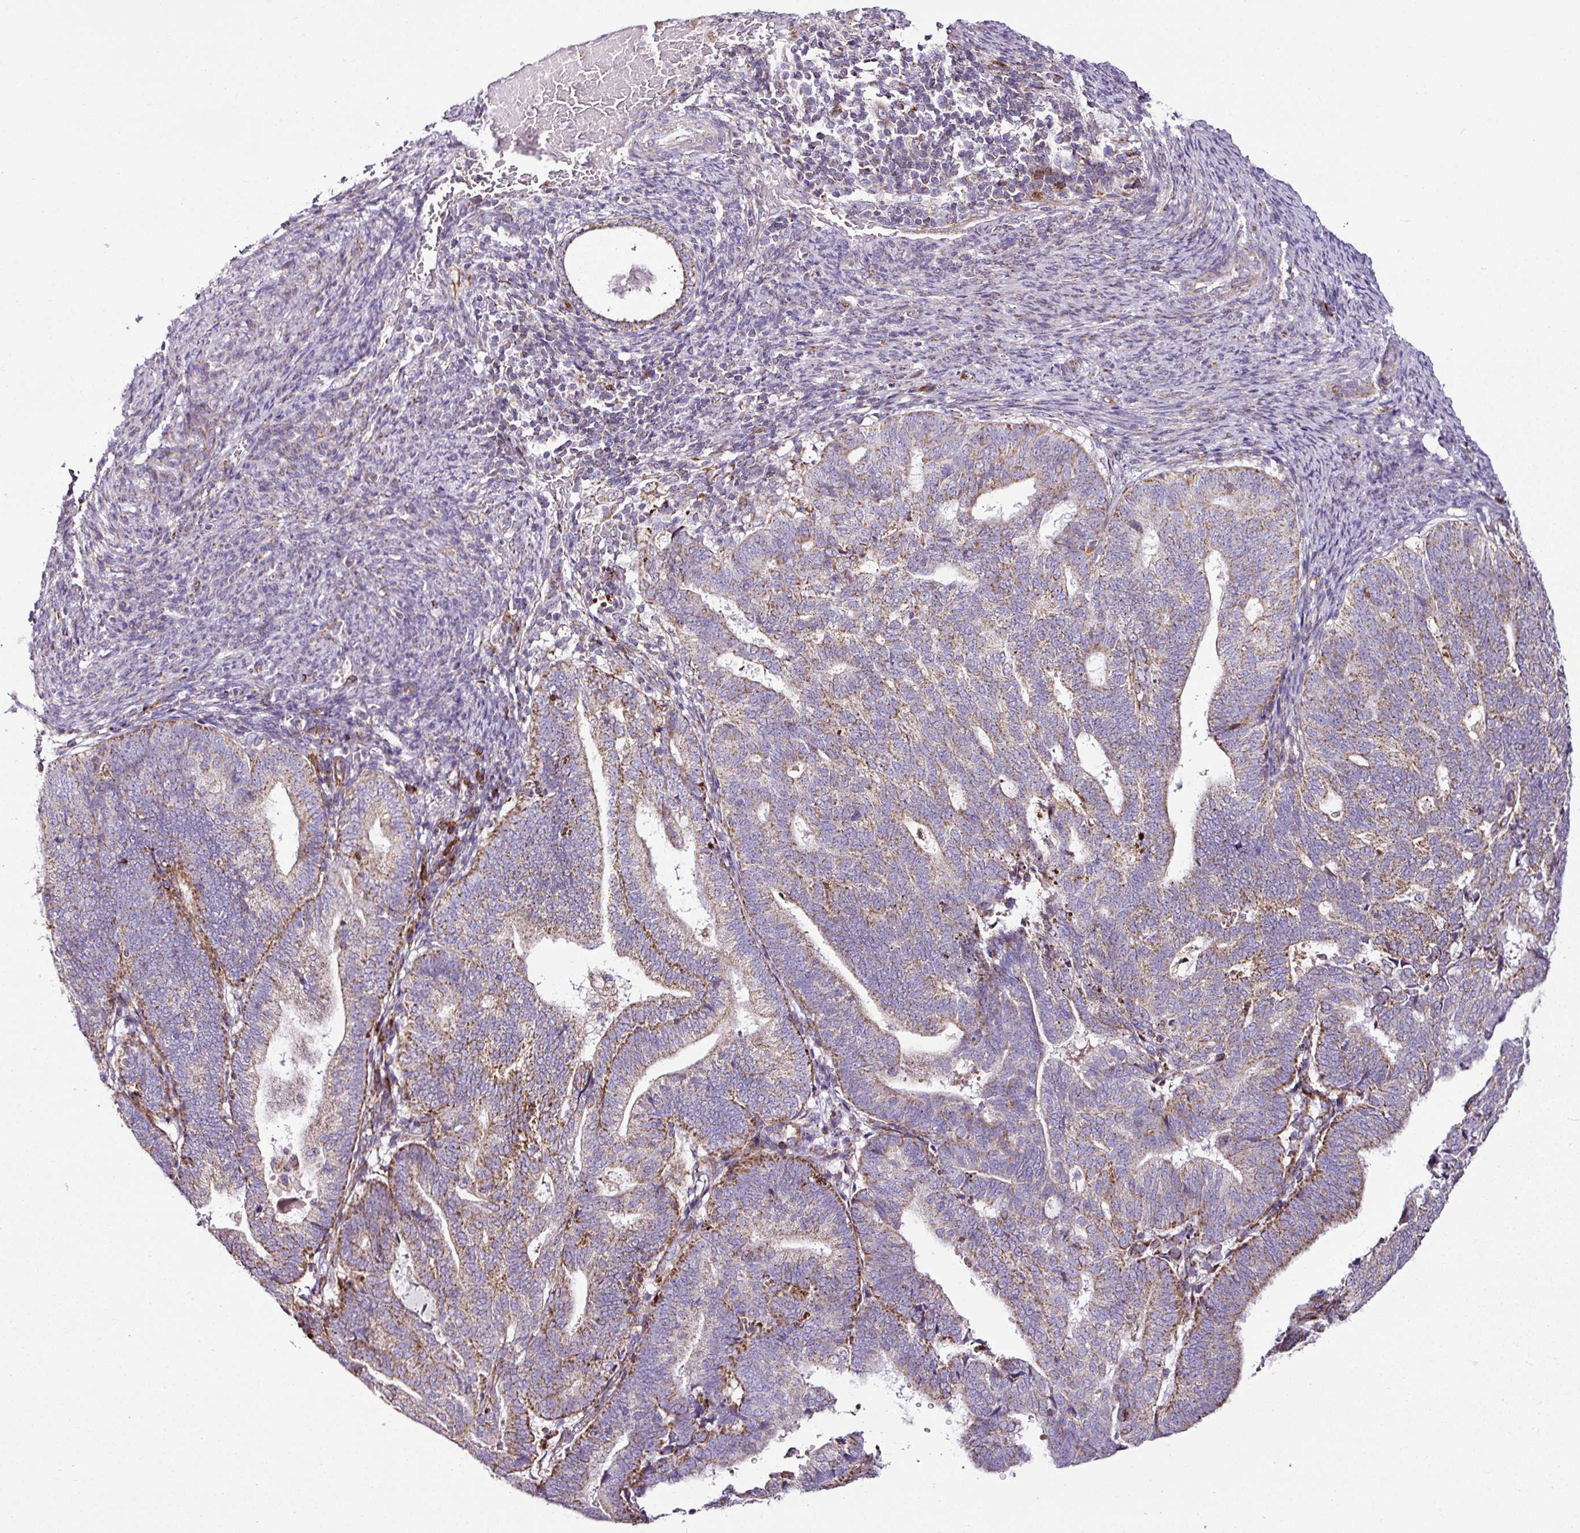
{"staining": {"intensity": "moderate", "quantity": "25%-75%", "location": "cytoplasmic/membranous"}, "tissue": "endometrial cancer", "cell_type": "Tumor cells", "image_type": "cancer", "snomed": [{"axis": "morphology", "description": "Adenocarcinoma, NOS"}, {"axis": "topography", "description": "Endometrium"}], "caption": "Human endometrial cancer (adenocarcinoma) stained with a brown dye reveals moderate cytoplasmic/membranous positive expression in about 25%-75% of tumor cells.", "gene": "DPAGT1", "patient": {"sex": "female", "age": 70}}